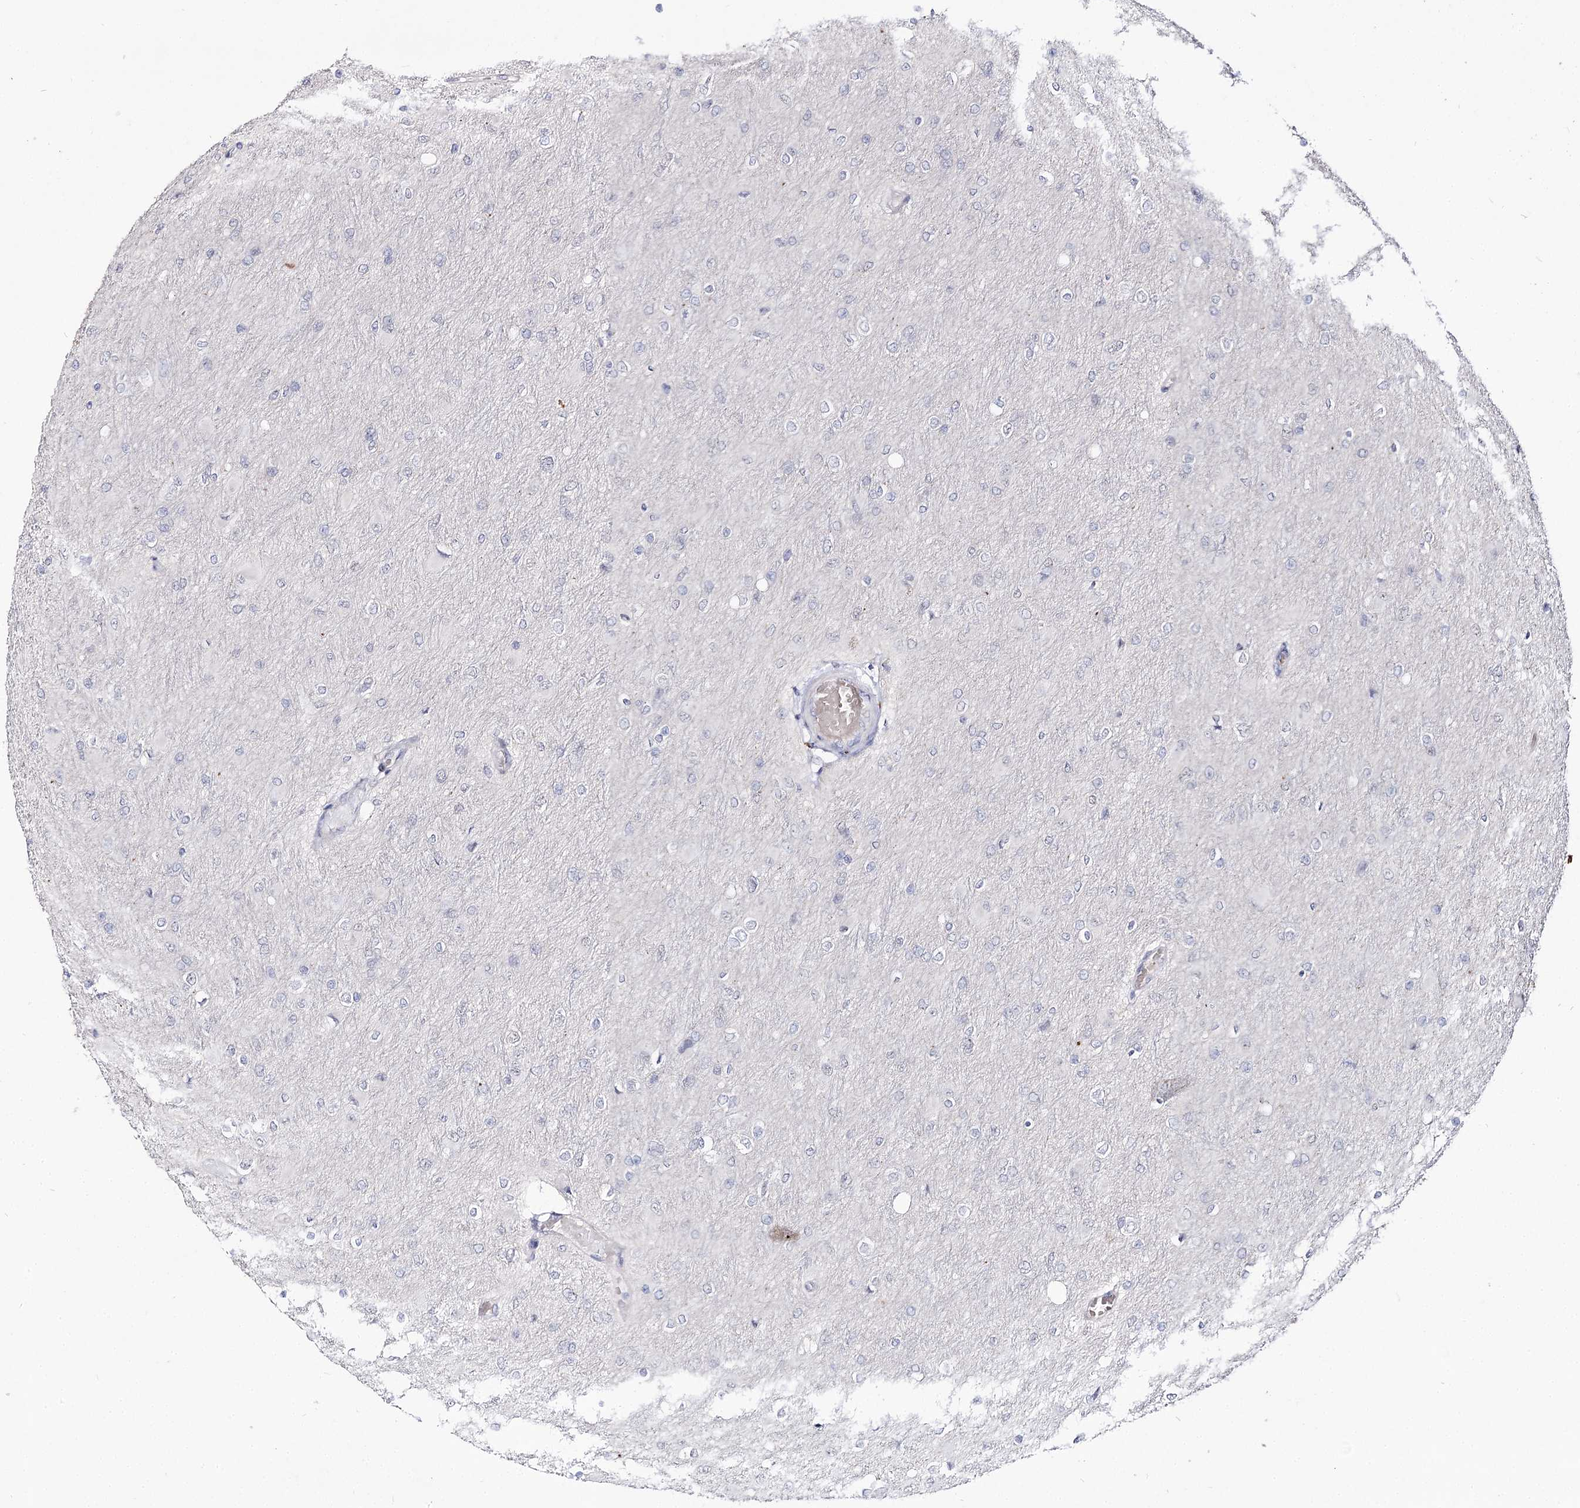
{"staining": {"intensity": "negative", "quantity": "none", "location": "none"}, "tissue": "glioma", "cell_type": "Tumor cells", "image_type": "cancer", "snomed": [{"axis": "morphology", "description": "Glioma, malignant, High grade"}, {"axis": "topography", "description": "Cerebral cortex"}], "caption": "Immunohistochemical staining of human malignant glioma (high-grade) exhibits no significant staining in tumor cells.", "gene": "RRP9", "patient": {"sex": "female", "age": 36}}